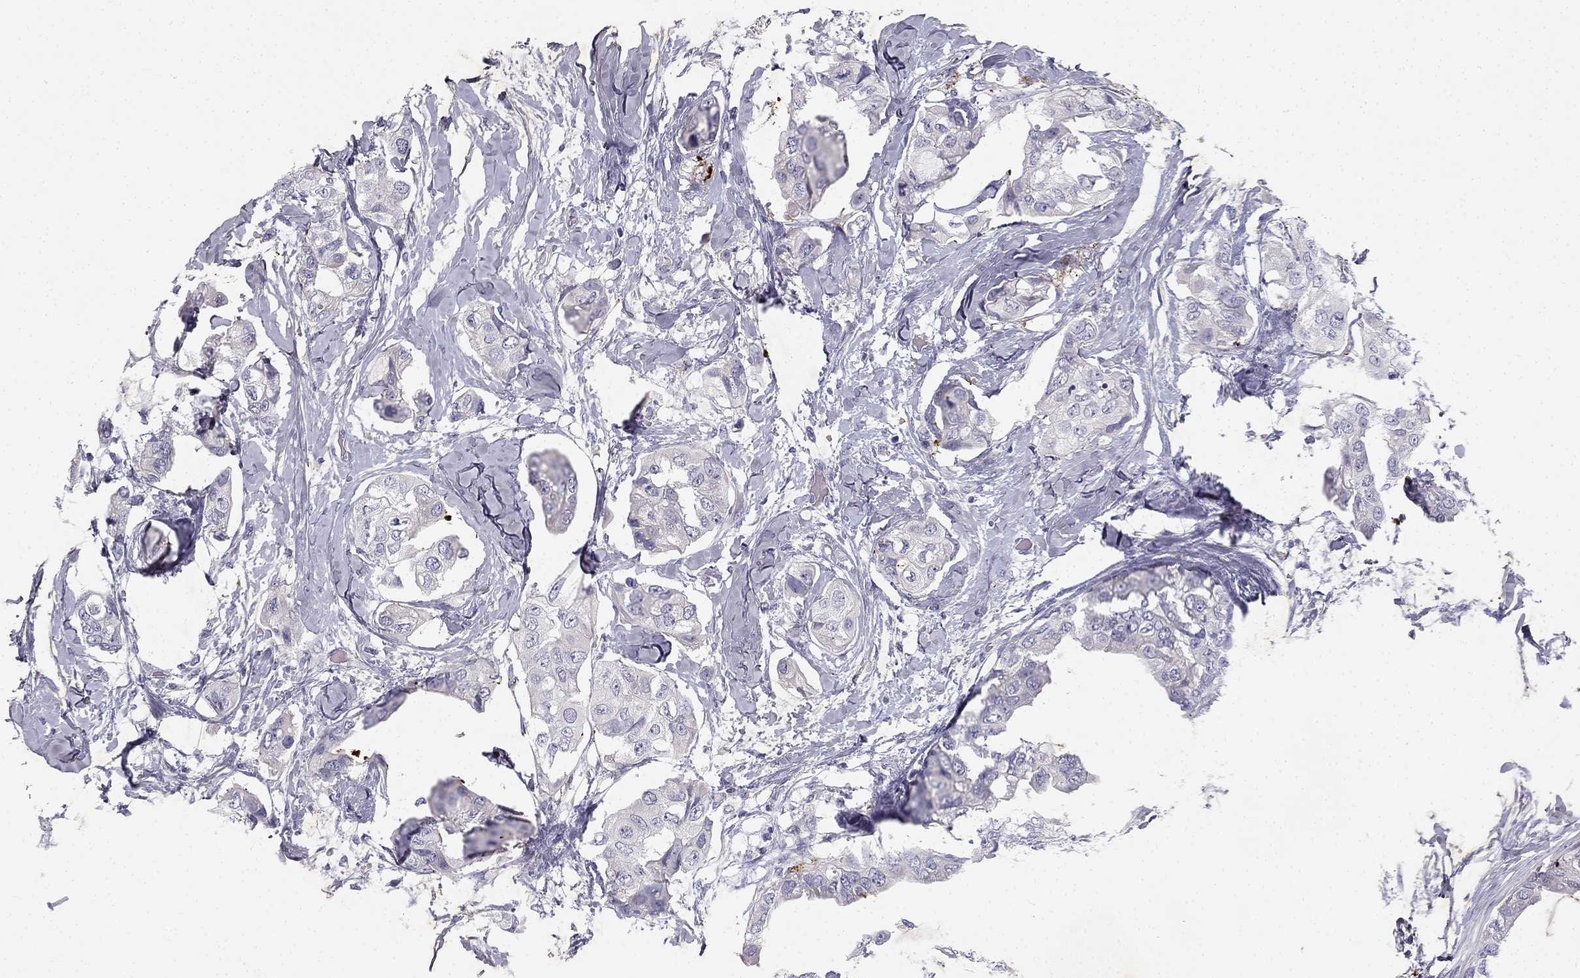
{"staining": {"intensity": "negative", "quantity": "none", "location": "none"}, "tissue": "breast cancer", "cell_type": "Tumor cells", "image_type": "cancer", "snomed": [{"axis": "morphology", "description": "Normal tissue, NOS"}, {"axis": "morphology", "description": "Duct carcinoma"}, {"axis": "topography", "description": "Breast"}], "caption": "Protein analysis of breast invasive ductal carcinoma displays no significant expression in tumor cells.", "gene": "SLC6A4", "patient": {"sex": "female", "age": 40}}